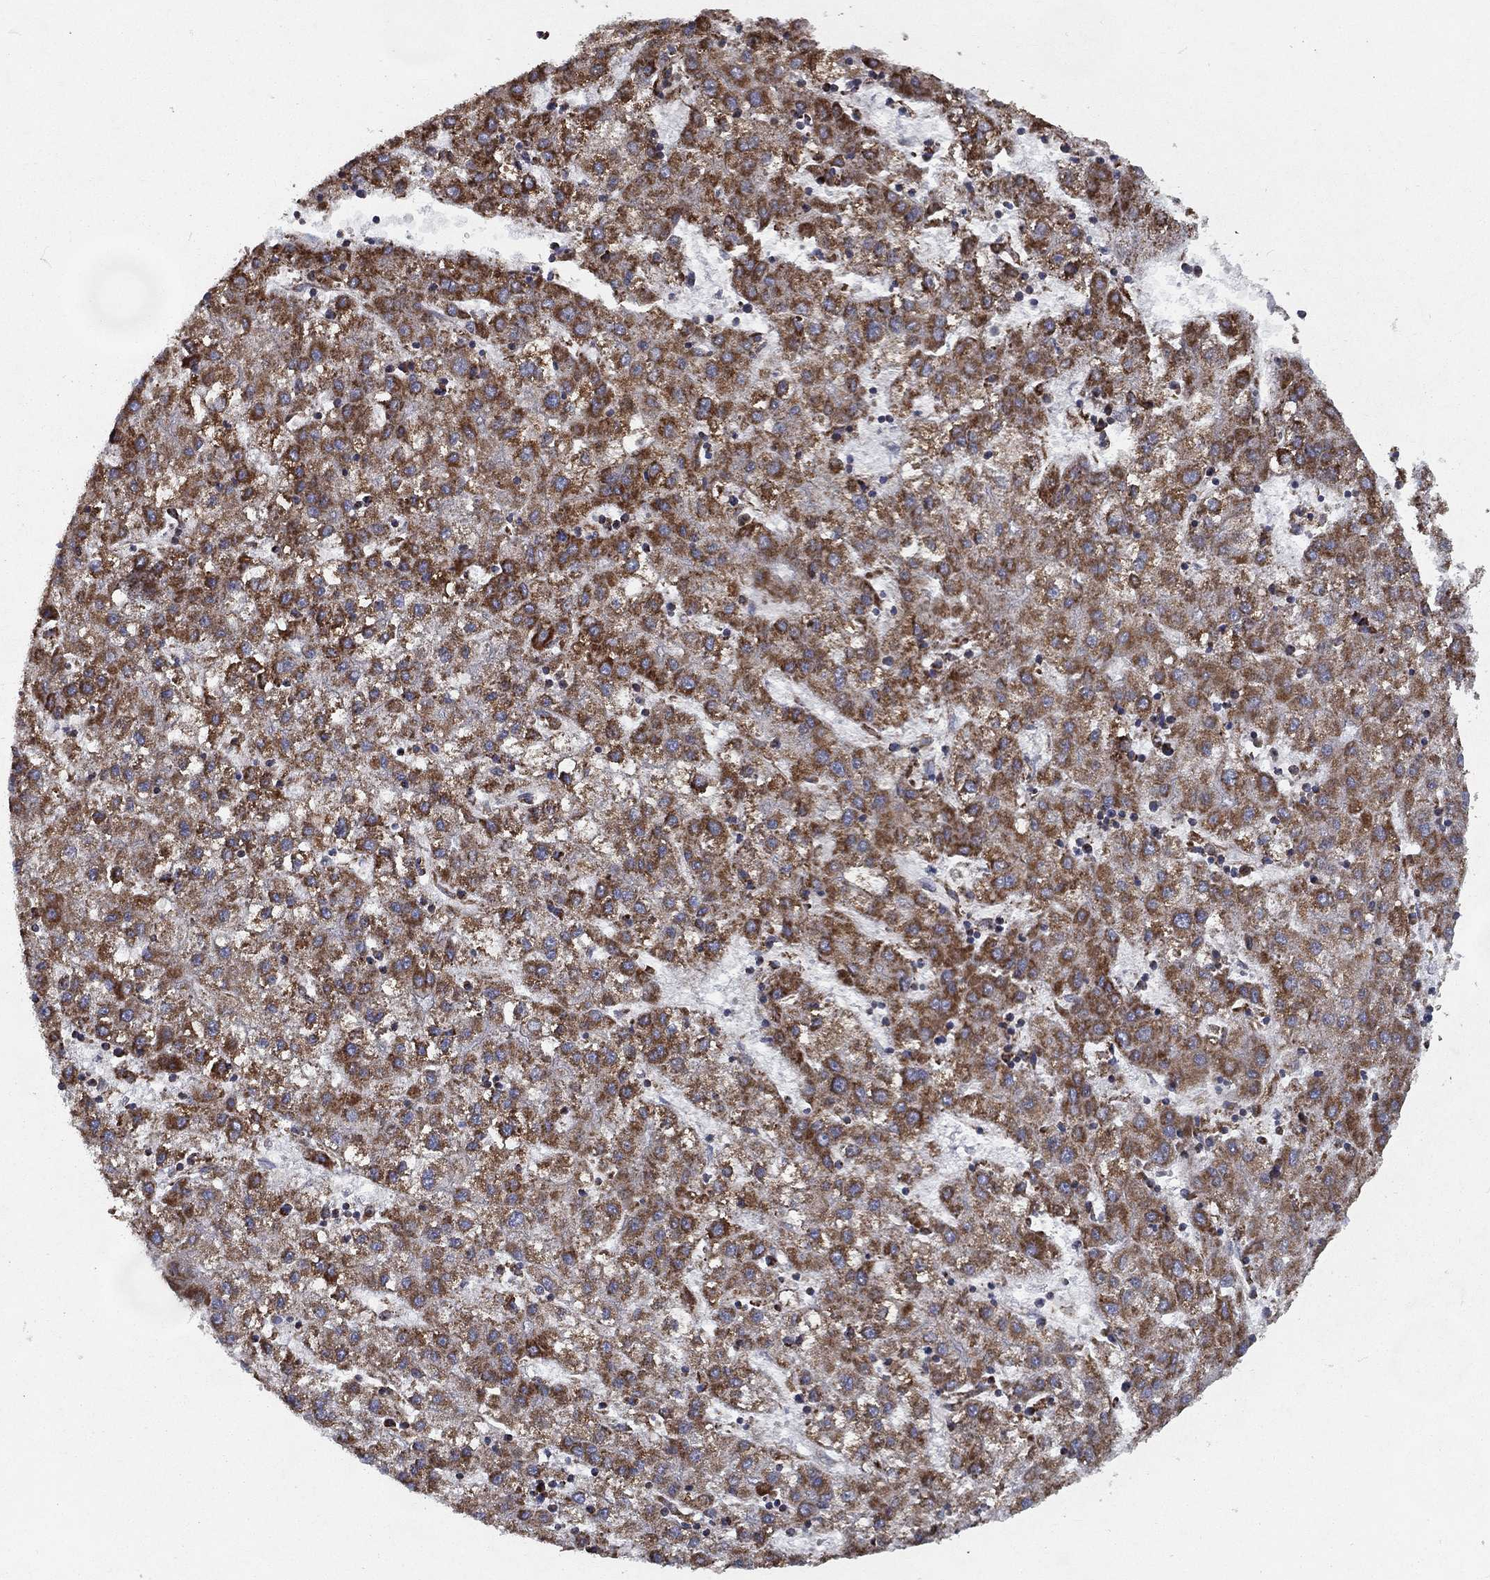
{"staining": {"intensity": "moderate", "quantity": ">75%", "location": "cytoplasmic/membranous"}, "tissue": "liver cancer", "cell_type": "Tumor cells", "image_type": "cancer", "snomed": [{"axis": "morphology", "description": "Carcinoma, Hepatocellular, NOS"}, {"axis": "topography", "description": "Liver"}], "caption": "This is a histology image of IHC staining of hepatocellular carcinoma (liver), which shows moderate staining in the cytoplasmic/membranous of tumor cells.", "gene": "MT-CYB", "patient": {"sex": "male", "age": 72}}